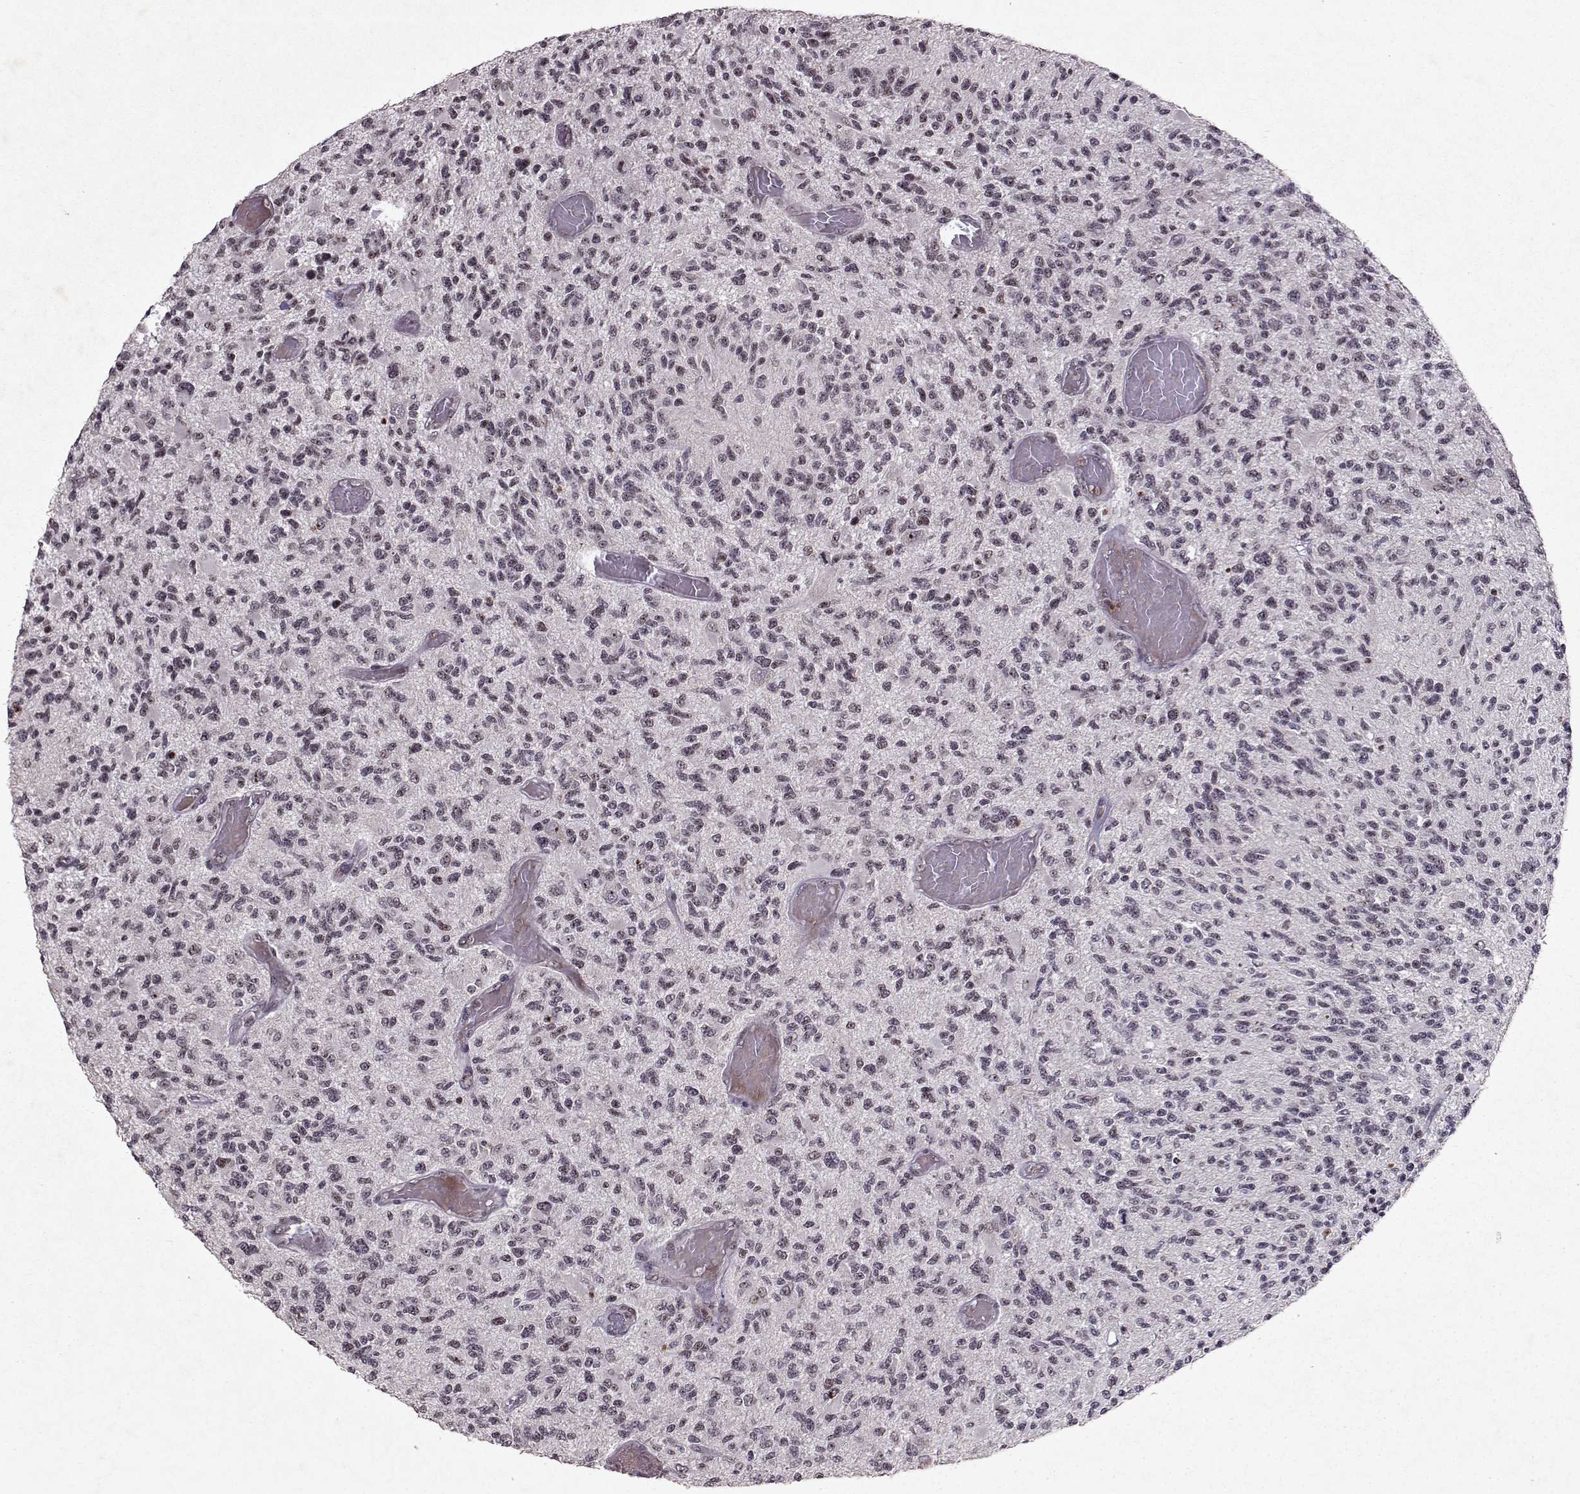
{"staining": {"intensity": "negative", "quantity": "none", "location": "none"}, "tissue": "glioma", "cell_type": "Tumor cells", "image_type": "cancer", "snomed": [{"axis": "morphology", "description": "Glioma, malignant, High grade"}, {"axis": "topography", "description": "Brain"}], "caption": "High power microscopy micrograph of an IHC image of glioma, revealing no significant expression in tumor cells.", "gene": "DDX56", "patient": {"sex": "female", "age": 63}}